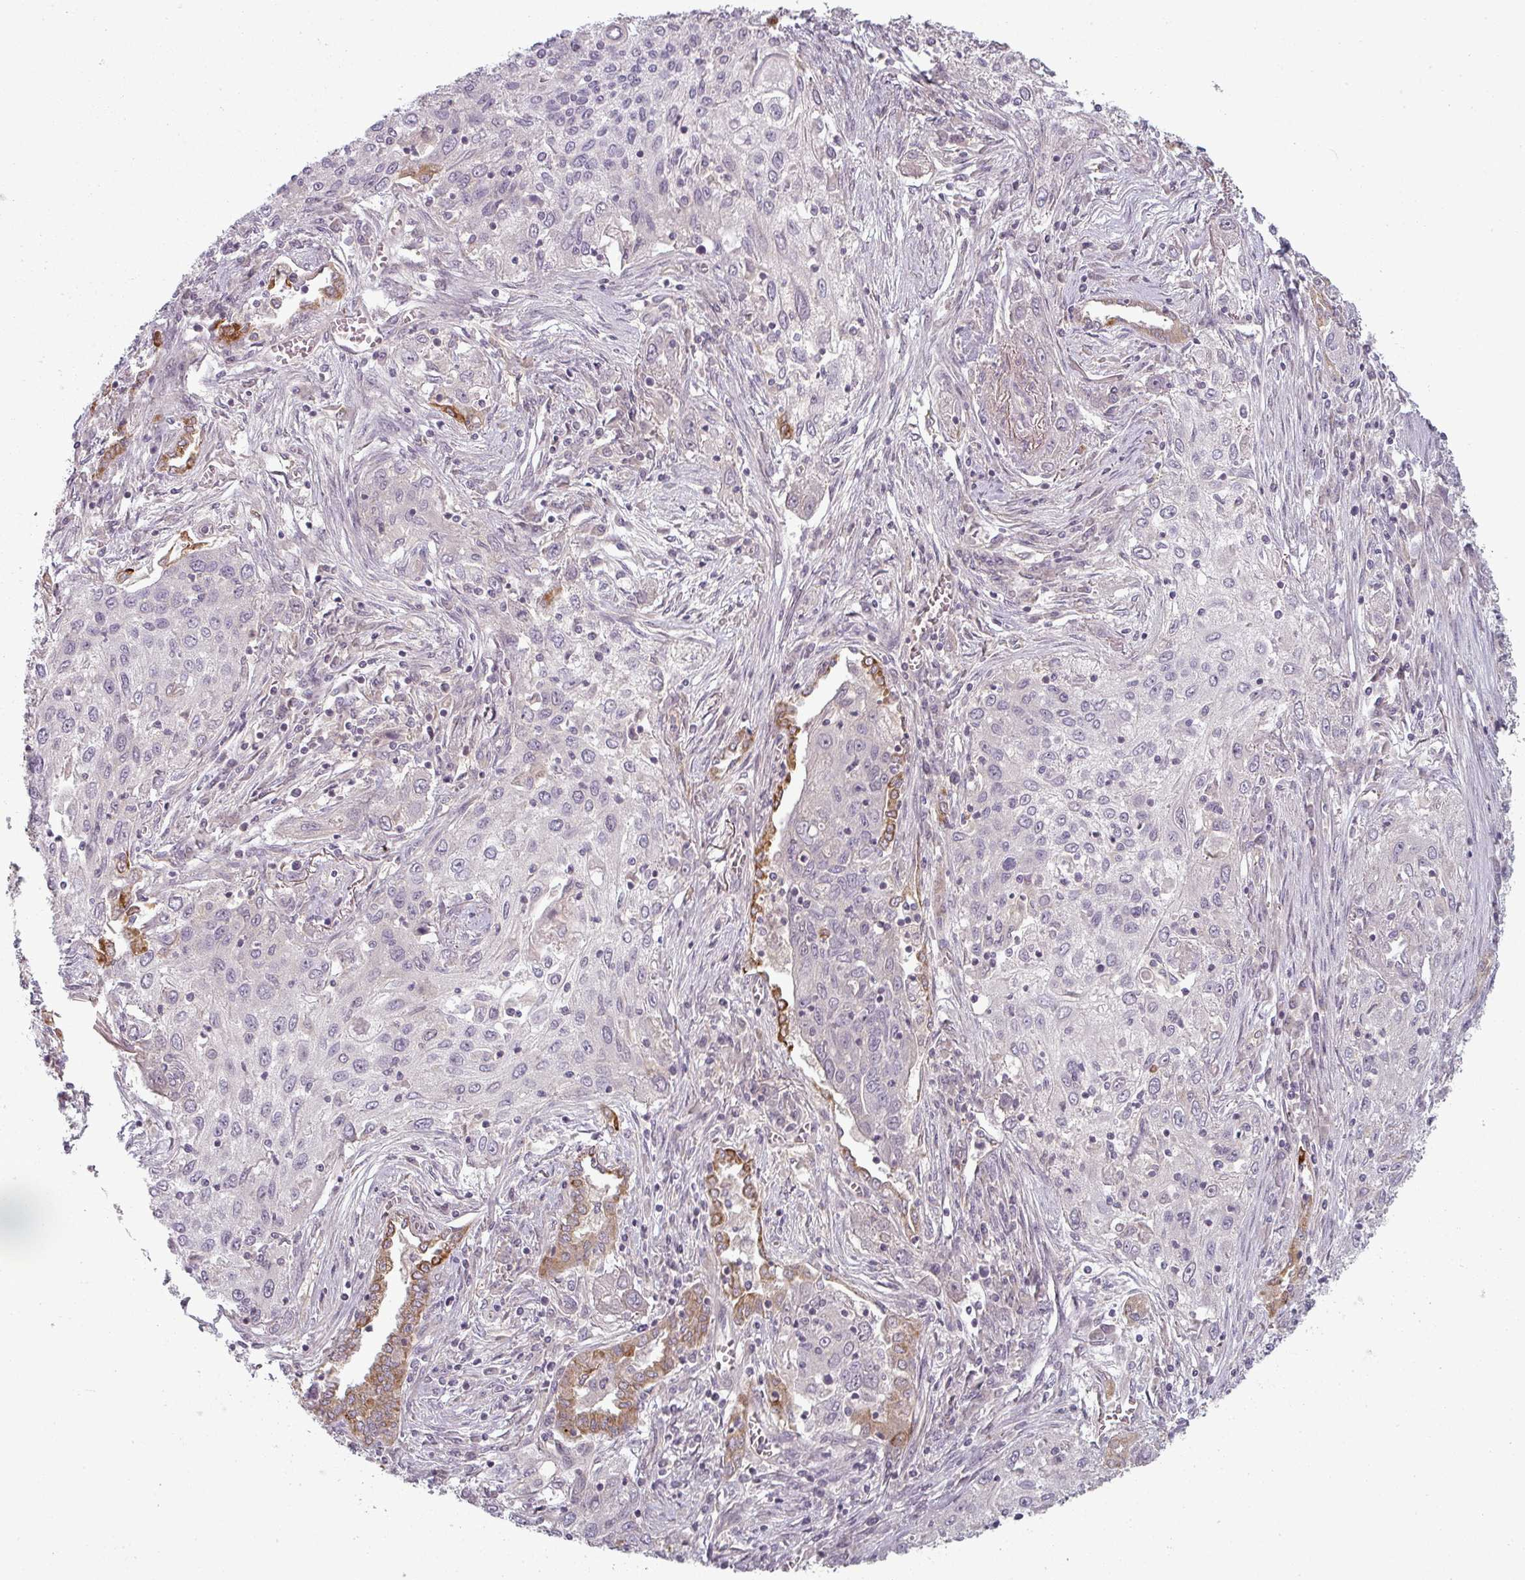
{"staining": {"intensity": "negative", "quantity": "none", "location": "none"}, "tissue": "lung cancer", "cell_type": "Tumor cells", "image_type": "cancer", "snomed": [{"axis": "morphology", "description": "Squamous cell carcinoma, NOS"}, {"axis": "topography", "description": "Lung"}], "caption": "Immunohistochemistry image of squamous cell carcinoma (lung) stained for a protein (brown), which shows no staining in tumor cells.", "gene": "SLC16A9", "patient": {"sex": "female", "age": 69}}